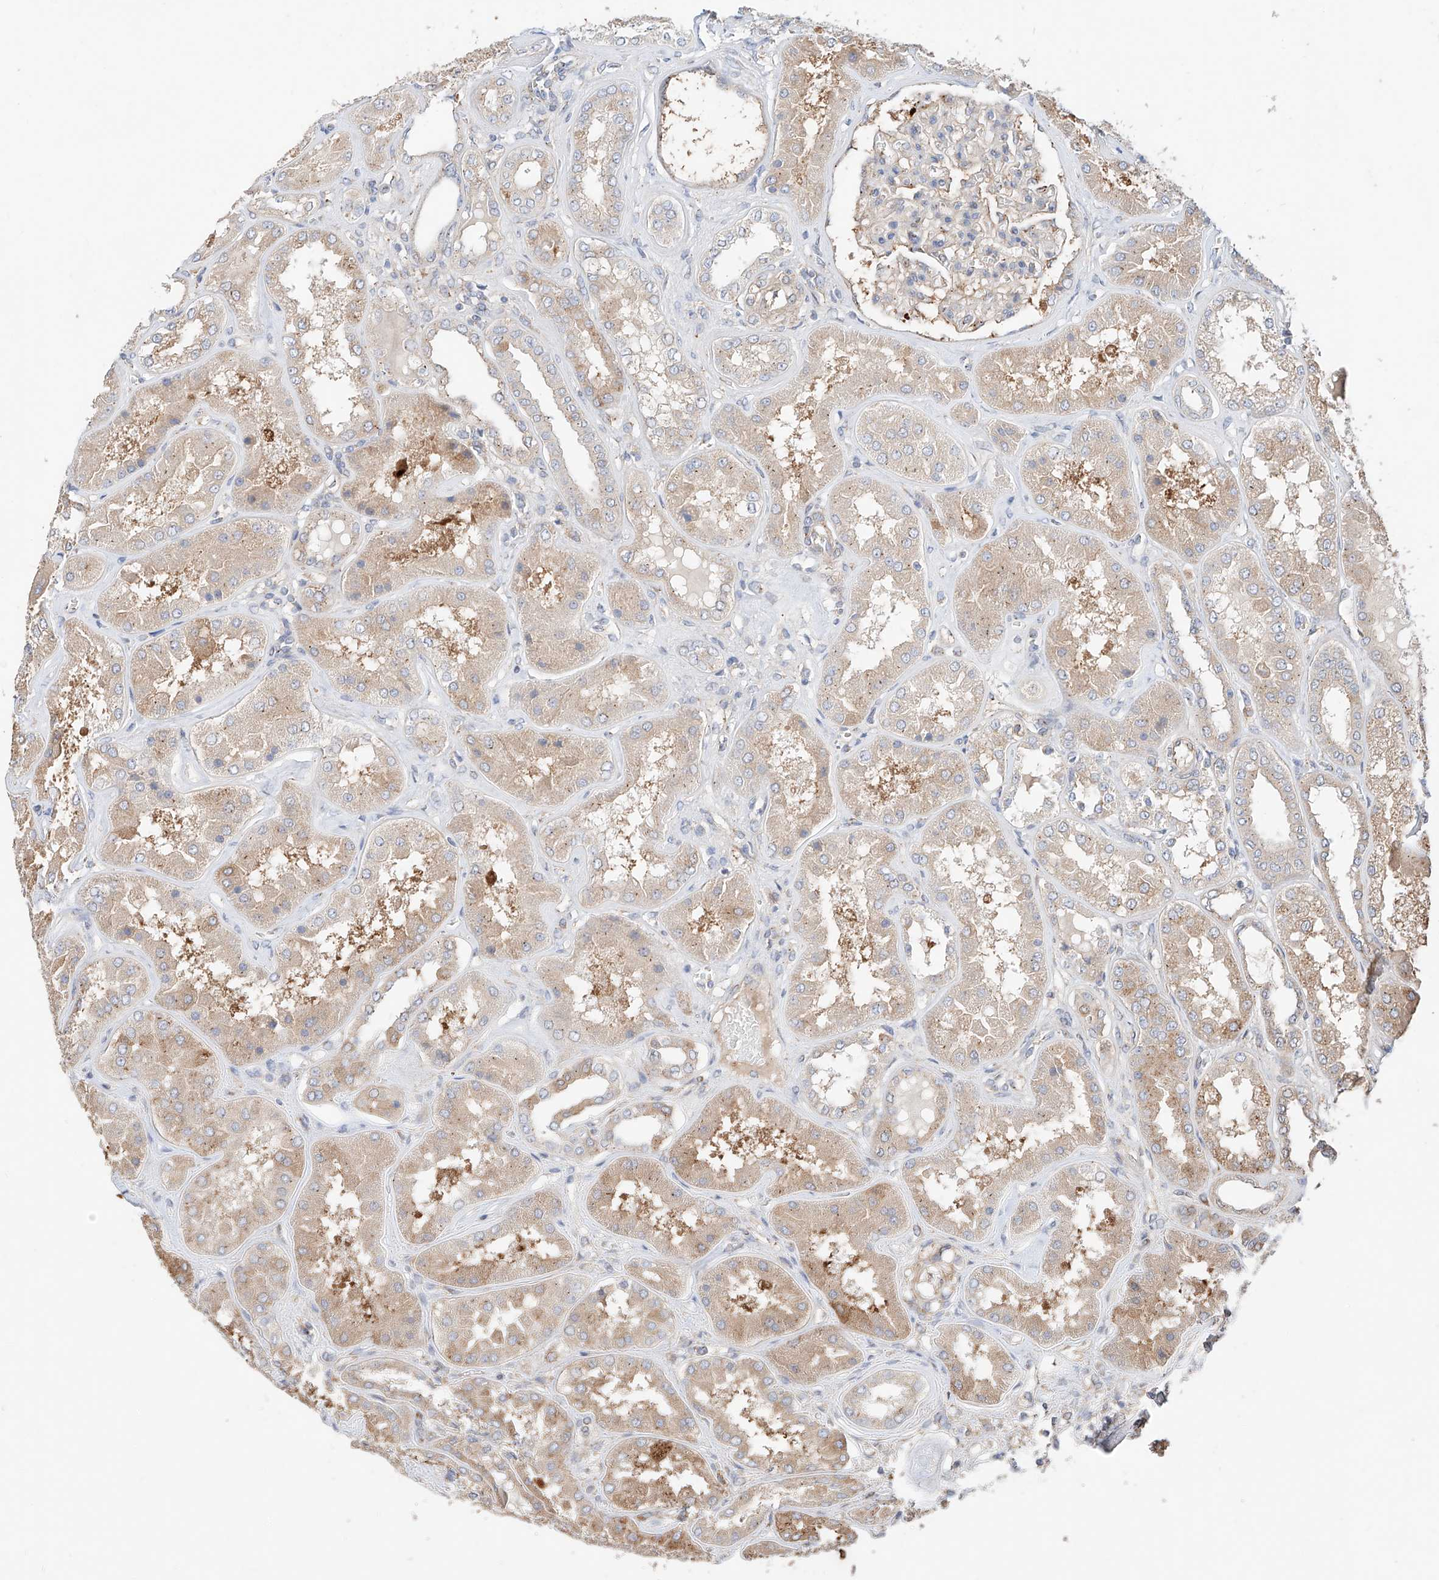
{"staining": {"intensity": "moderate", "quantity": "<25%", "location": "cytoplasmic/membranous"}, "tissue": "kidney", "cell_type": "Cells in glomeruli", "image_type": "normal", "snomed": [{"axis": "morphology", "description": "Normal tissue, NOS"}, {"axis": "topography", "description": "Kidney"}], "caption": "Unremarkable kidney shows moderate cytoplasmic/membranous expression in approximately <25% of cells in glomeruli, visualized by immunohistochemistry. The protein of interest is shown in brown color, while the nuclei are stained blue.", "gene": "MOSPD1", "patient": {"sex": "female", "age": 56}}